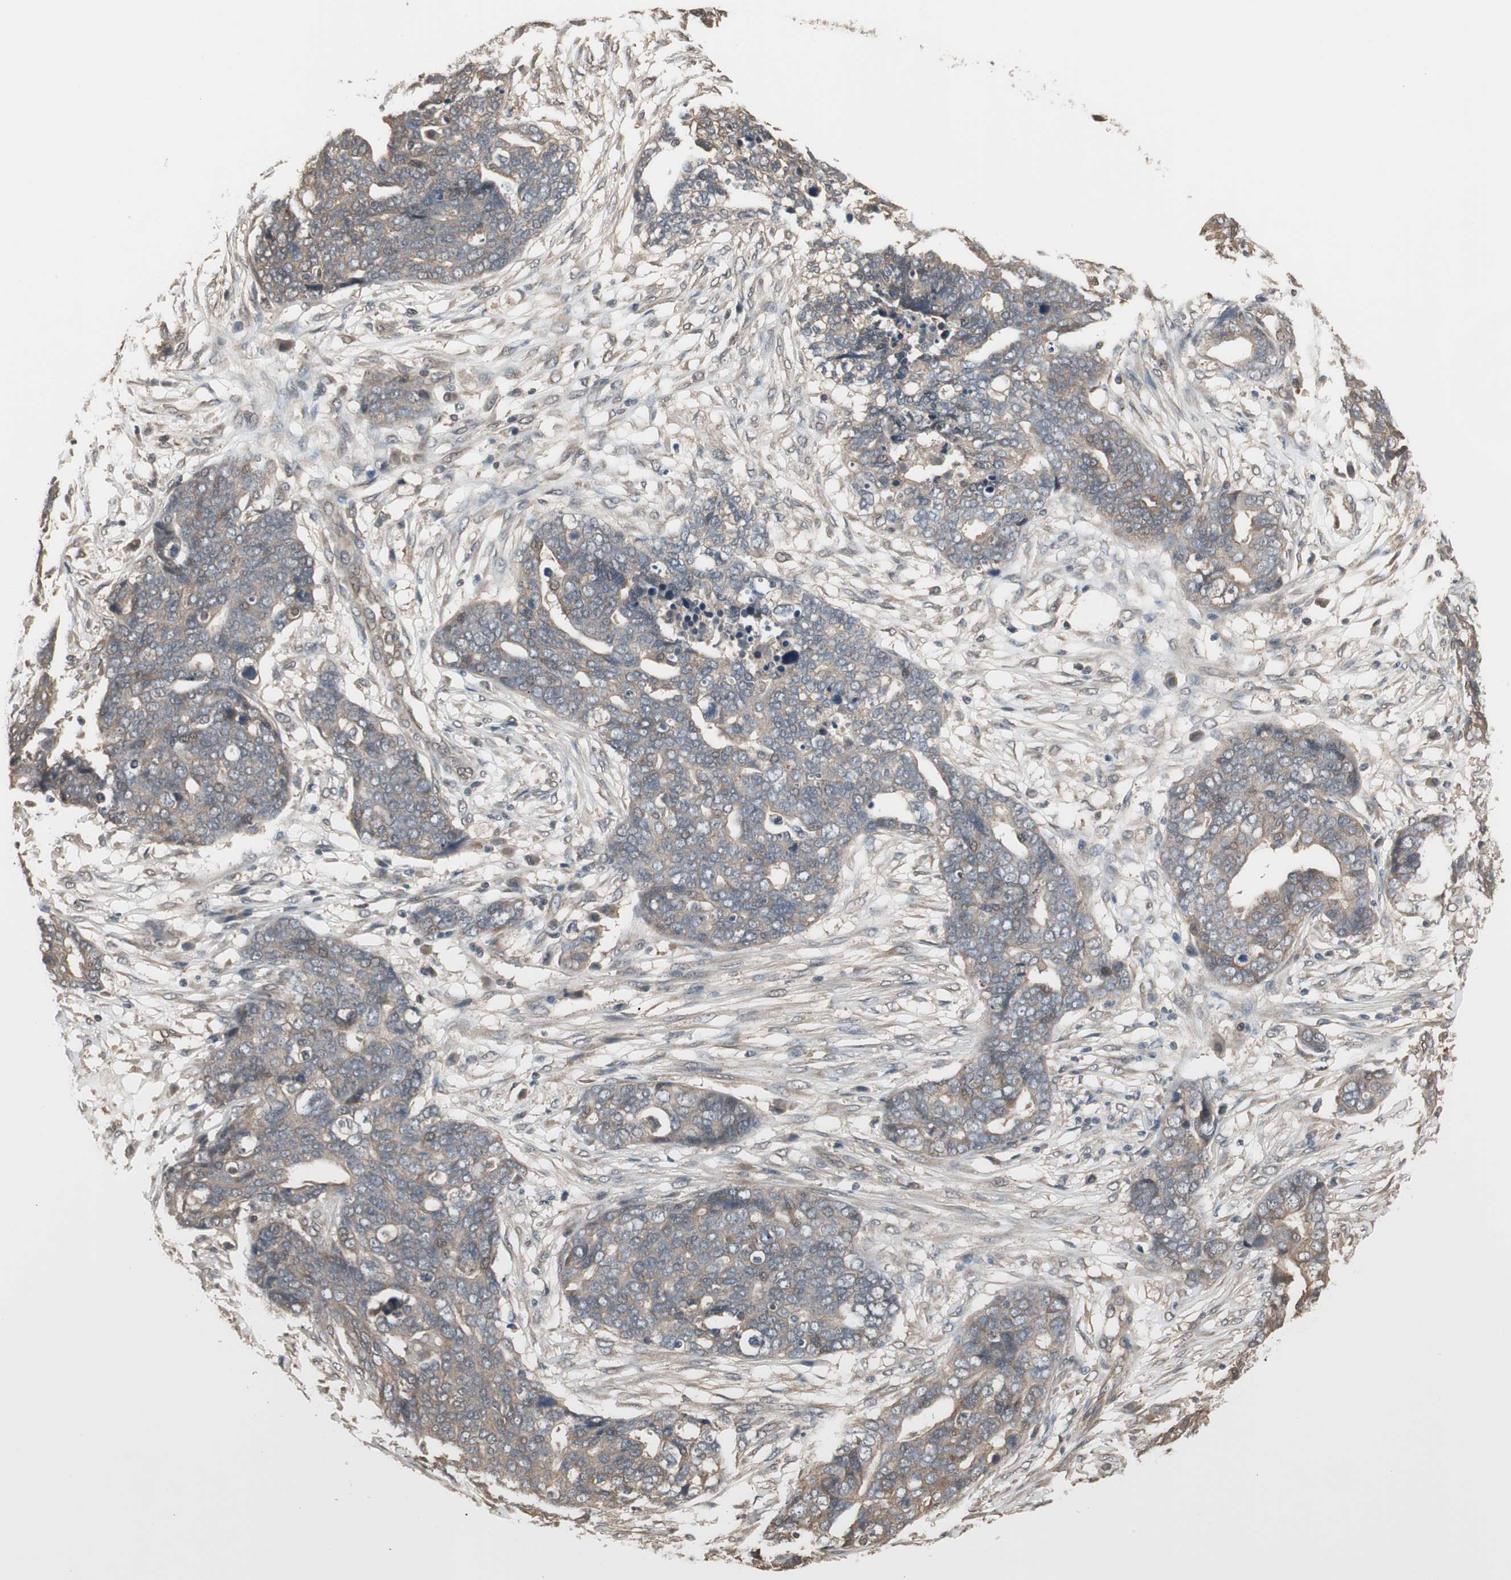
{"staining": {"intensity": "weak", "quantity": ">75%", "location": "cytoplasmic/membranous"}, "tissue": "ovarian cancer", "cell_type": "Tumor cells", "image_type": "cancer", "snomed": [{"axis": "morphology", "description": "Normal tissue, NOS"}, {"axis": "morphology", "description": "Cystadenocarcinoma, serous, NOS"}, {"axis": "topography", "description": "Fallopian tube"}, {"axis": "topography", "description": "Ovary"}], "caption": "Ovarian serous cystadenocarcinoma stained with immunohistochemistry (IHC) displays weak cytoplasmic/membranous expression in approximately >75% of tumor cells. The protein is stained brown, and the nuclei are stained in blue (DAB IHC with brightfield microscopy, high magnification).", "gene": "PNPLA7", "patient": {"sex": "female", "age": 56}}